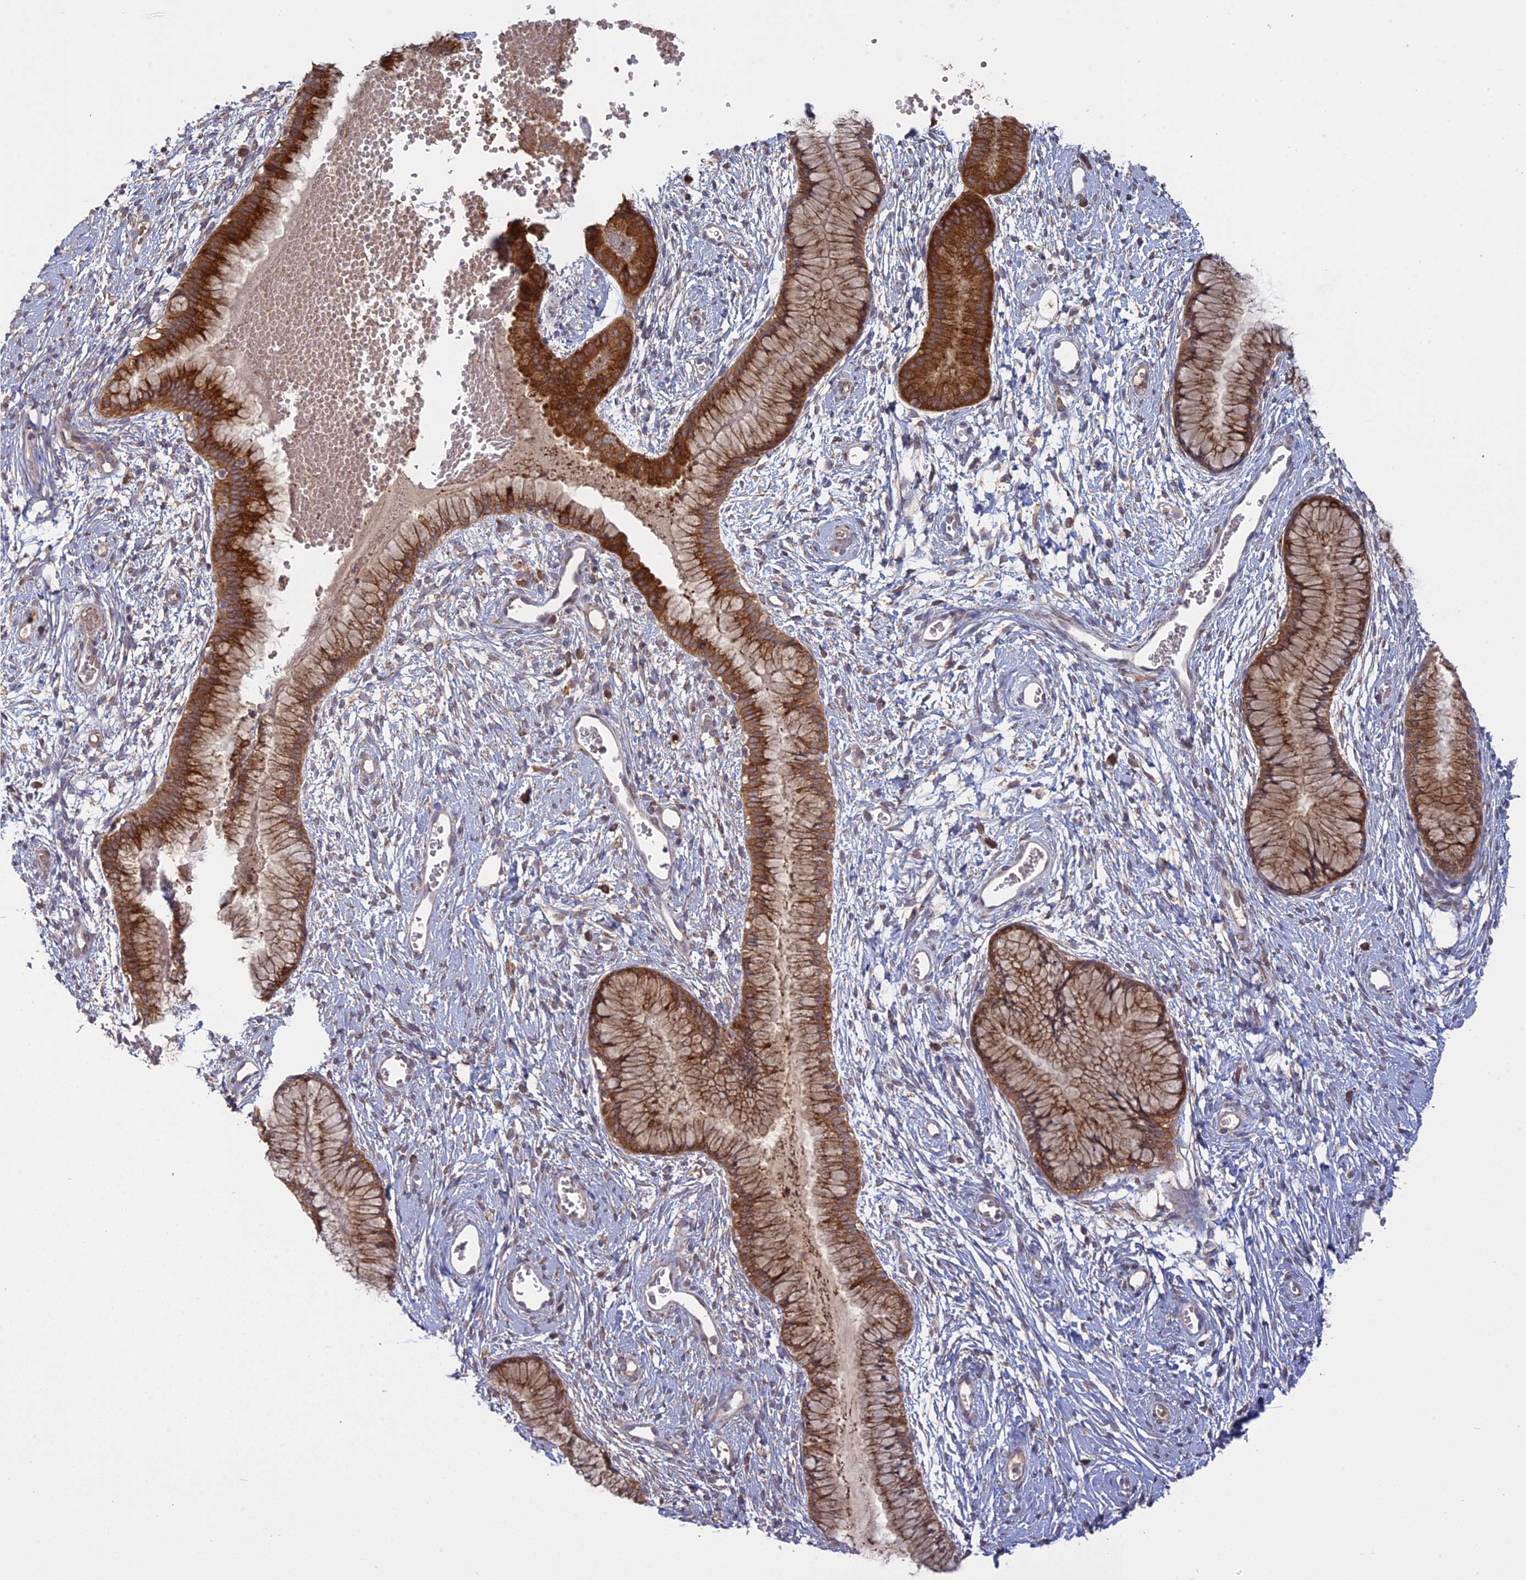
{"staining": {"intensity": "strong", "quantity": ">75%", "location": "cytoplasmic/membranous"}, "tissue": "cervix", "cell_type": "Glandular cells", "image_type": "normal", "snomed": [{"axis": "morphology", "description": "Normal tissue, NOS"}, {"axis": "topography", "description": "Cervix"}], "caption": "Immunohistochemistry histopathology image of unremarkable human cervix stained for a protein (brown), which reveals high levels of strong cytoplasmic/membranous expression in approximately >75% of glandular cells.", "gene": "PPIC", "patient": {"sex": "female", "age": 42}}